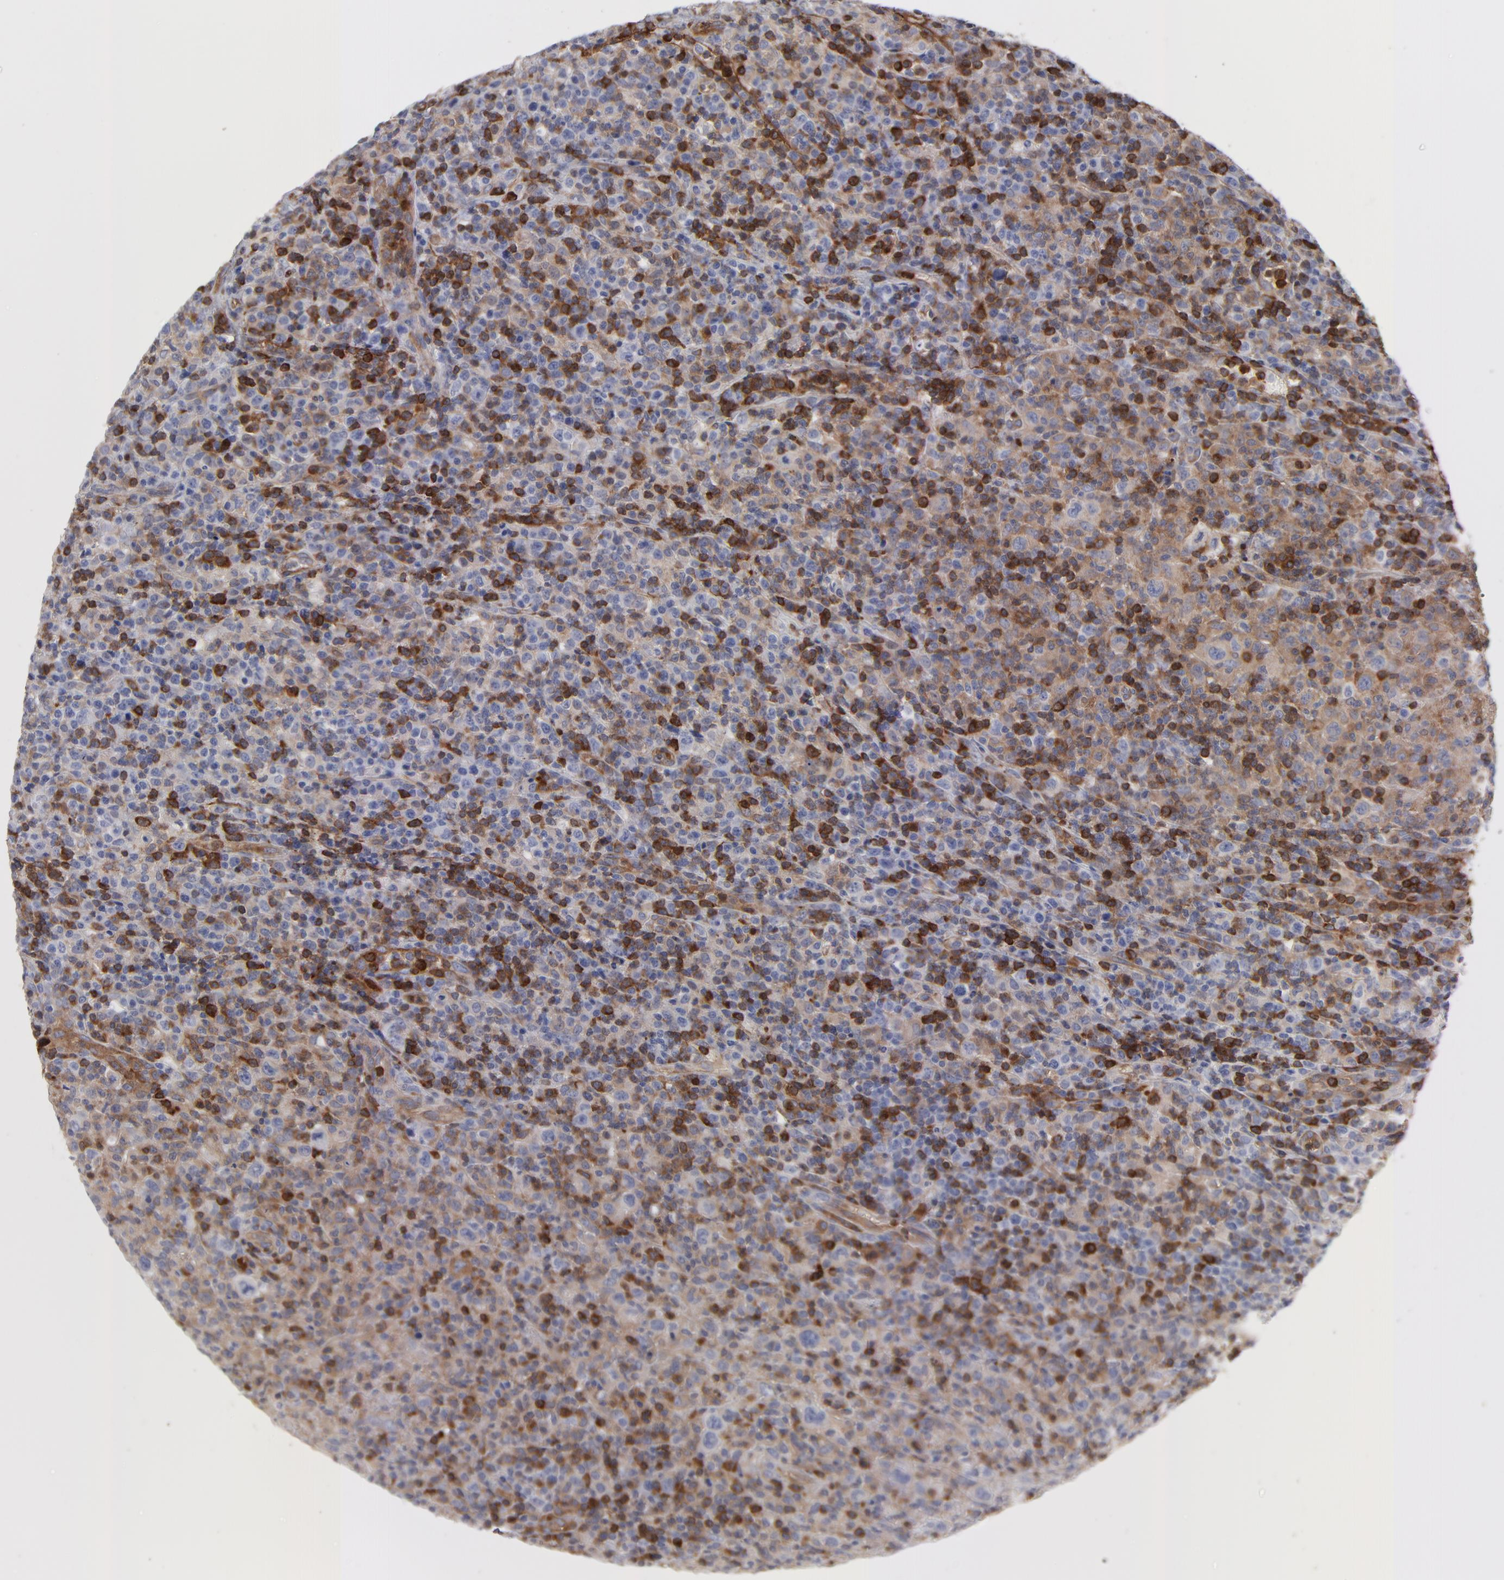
{"staining": {"intensity": "strong", "quantity": ">75%", "location": "cytoplasmic/membranous"}, "tissue": "lymphoma", "cell_type": "Tumor cells", "image_type": "cancer", "snomed": [{"axis": "morphology", "description": "Hodgkin's disease, NOS"}, {"axis": "topography", "description": "Lymph node"}], "caption": "Lymphoma stained with a protein marker reveals strong staining in tumor cells.", "gene": "PXN", "patient": {"sex": "male", "age": 65}}